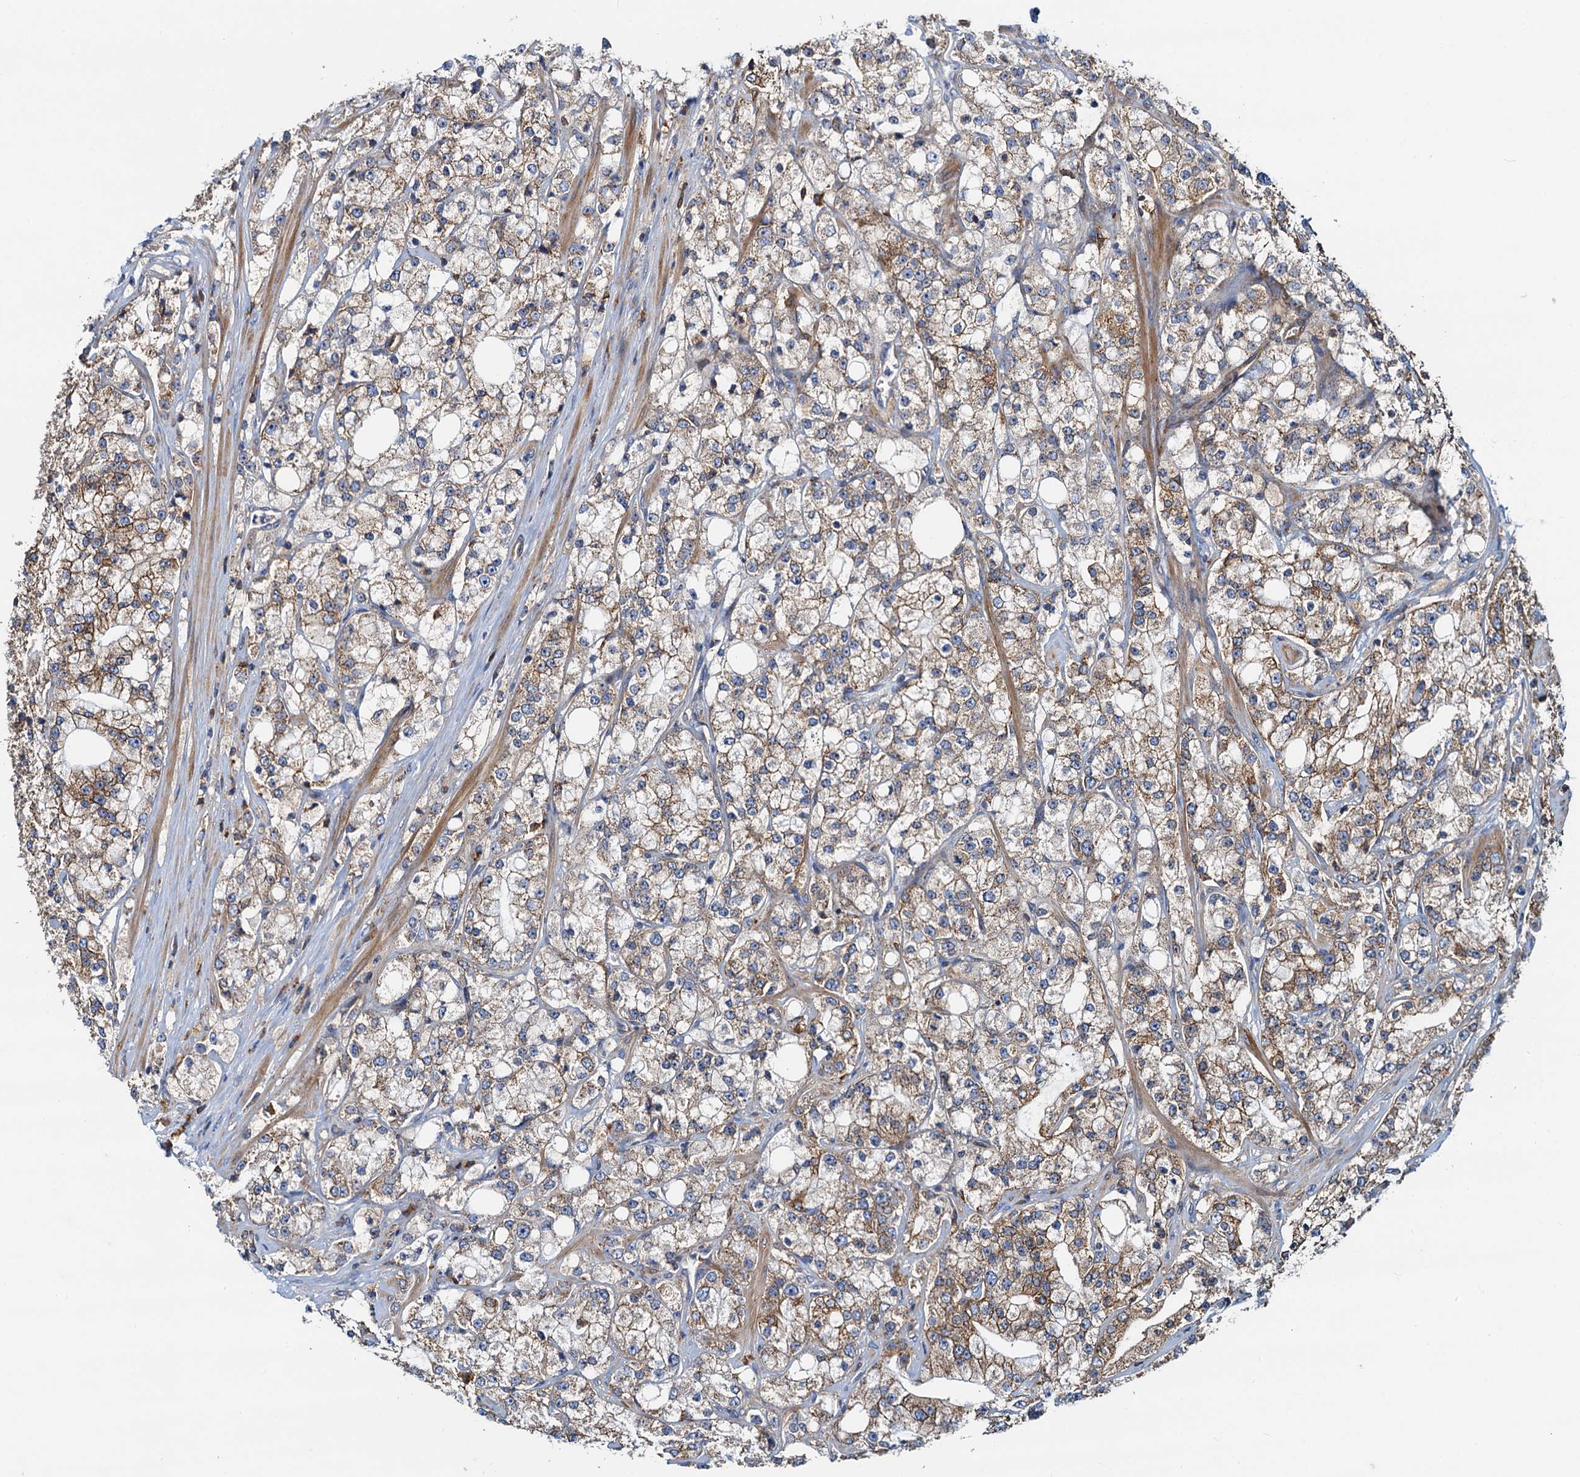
{"staining": {"intensity": "moderate", "quantity": "25%-75%", "location": "cytoplasmic/membranous"}, "tissue": "prostate cancer", "cell_type": "Tumor cells", "image_type": "cancer", "snomed": [{"axis": "morphology", "description": "Adenocarcinoma, High grade"}, {"axis": "topography", "description": "Prostate"}], "caption": "Approximately 25%-75% of tumor cells in high-grade adenocarcinoma (prostate) show moderate cytoplasmic/membranous protein positivity as visualized by brown immunohistochemical staining.", "gene": "LNX2", "patient": {"sex": "male", "age": 64}}